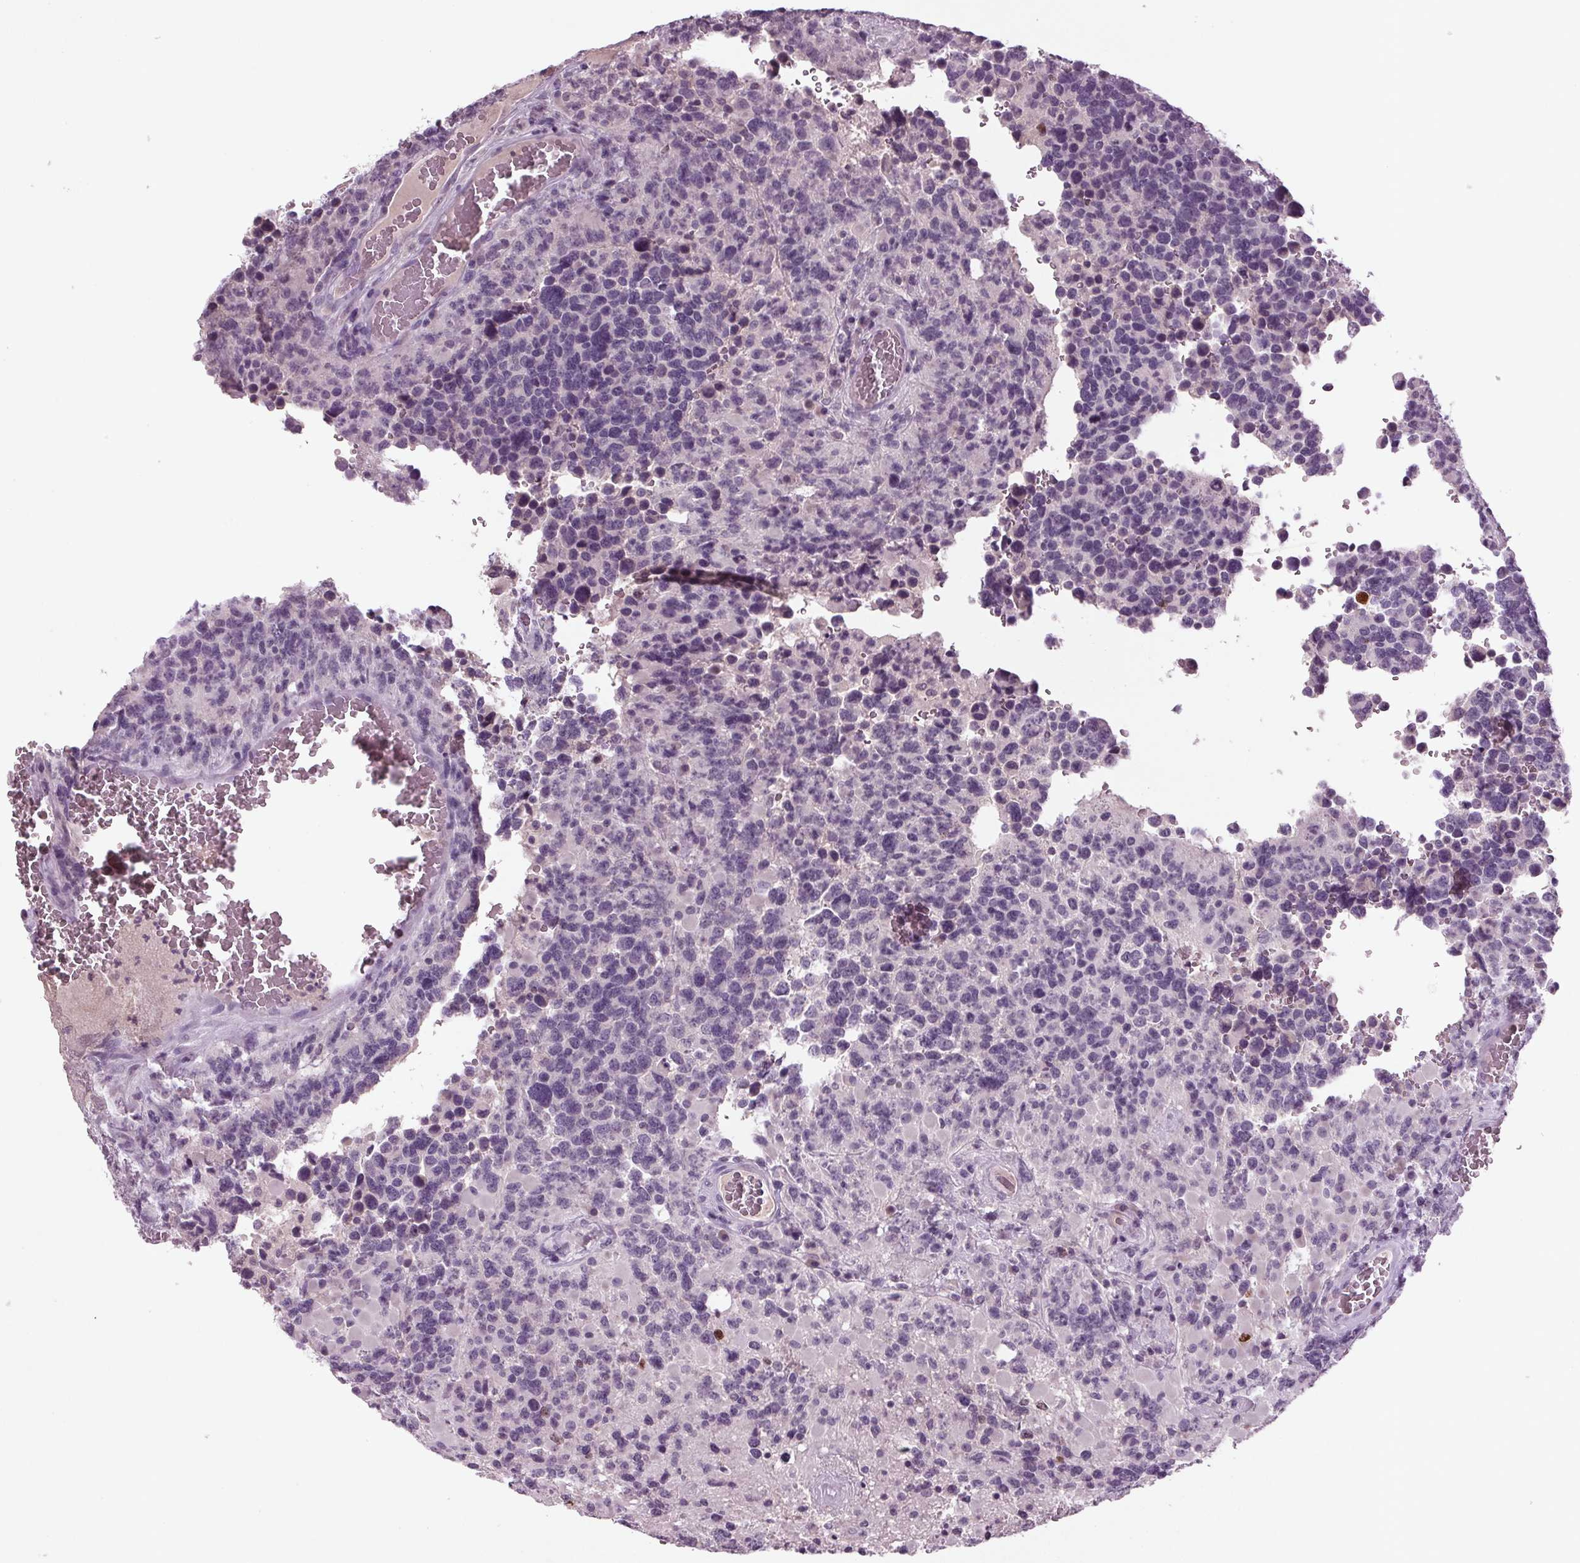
{"staining": {"intensity": "negative", "quantity": "none", "location": "none"}, "tissue": "glioma", "cell_type": "Tumor cells", "image_type": "cancer", "snomed": [{"axis": "morphology", "description": "Glioma, malignant, High grade"}, {"axis": "topography", "description": "Brain"}], "caption": "DAB immunohistochemical staining of human glioma shows no significant expression in tumor cells.", "gene": "BHLHE22", "patient": {"sex": "female", "age": 40}}